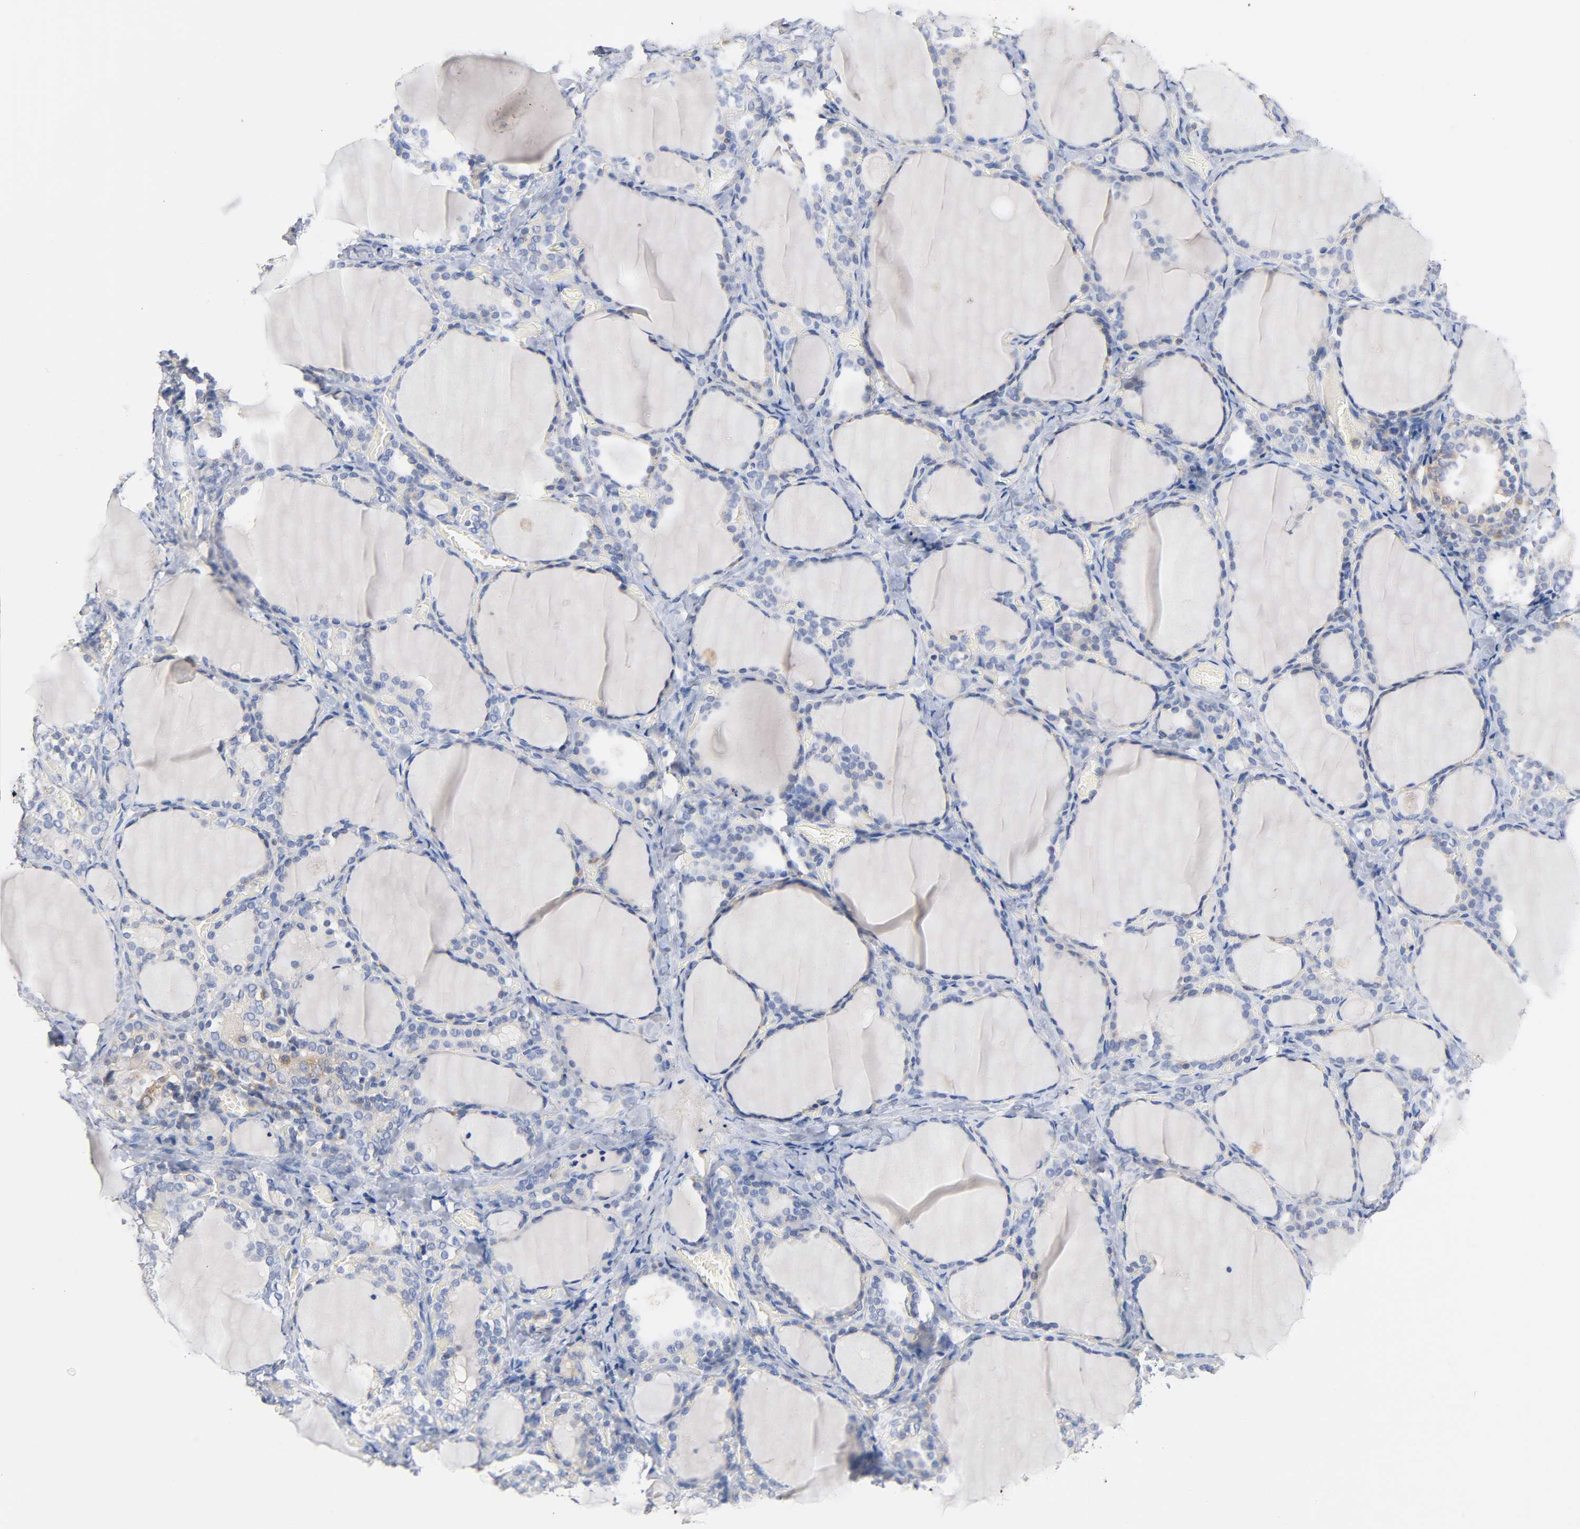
{"staining": {"intensity": "negative", "quantity": "none", "location": "none"}, "tissue": "thyroid gland", "cell_type": "Glandular cells", "image_type": "normal", "snomed": [{"axis": "morphology", "description": "Normal tissue, NOS"}, {"axis": "morphology", "description": "Papillary adenocarcinoma, NOS"}, {"axis": "topography", "description": "Thyroid gland"}], "caption": "Glandular cells are negative for protein expression in benign human thyroid gland. The staining is performed using DAB brown chromogen with nuclei counter-stained in using hematoxylin.", "gene": "MALT1", "patient": {"sex": "female", "age": 30}}